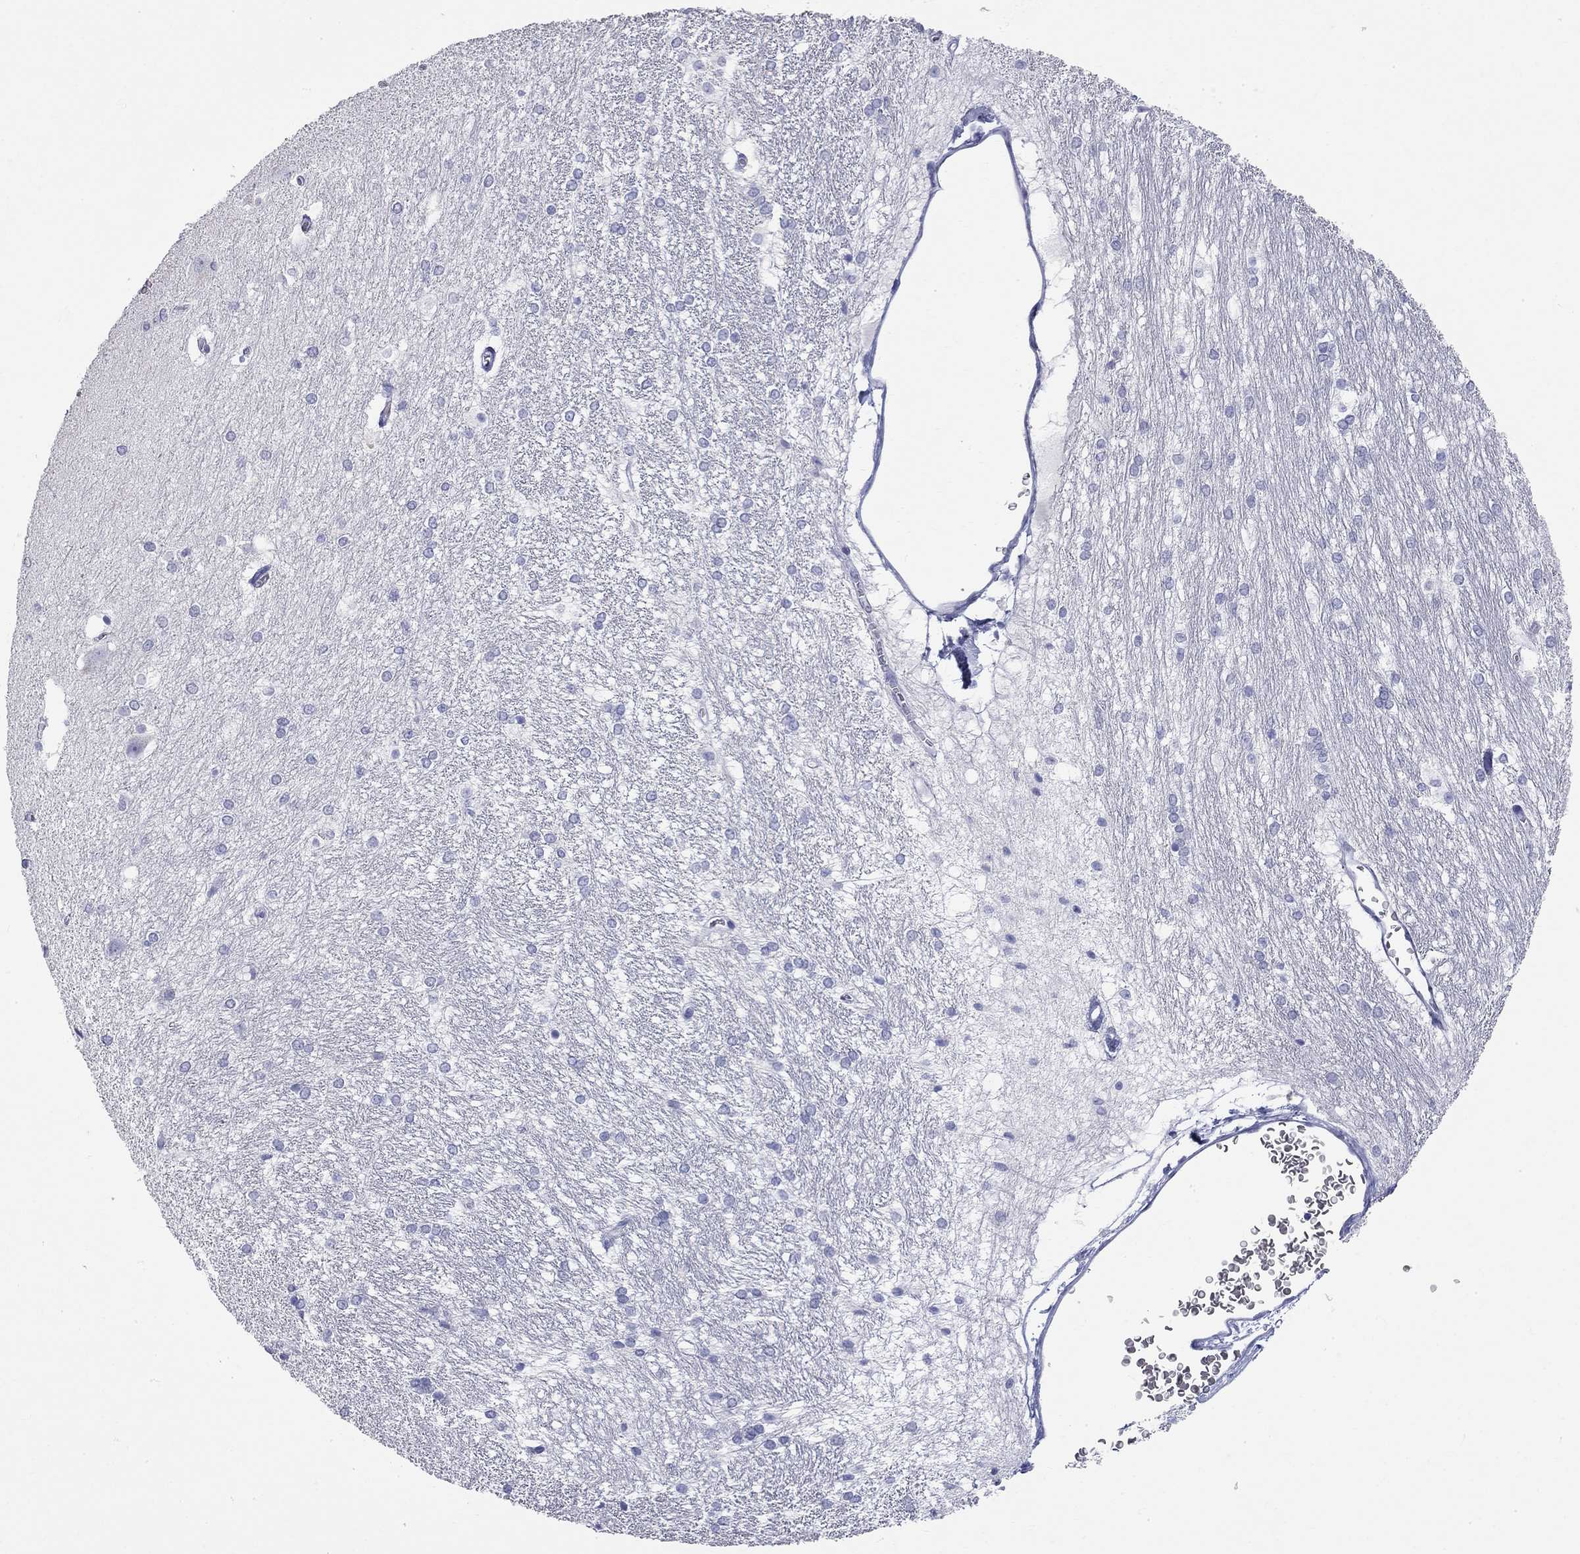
{"staining": {"intensity": "negative", "quantity": "none", "location": "none"}, "tissue": "hippocampus", "cell_type": "Glial cells", "image_type": "normal", "snomed": [{"axis": "morphology", "description": "Normal tissue, NOS"}, {"axis": "topography", "description": "Cerebral cortex"}, {"axis": "topography", "description": "Hippocampus"}], "caption": "DAB (3,3'-diaminobenzidine) immunohistochemical staining of benign human hippocampus reveals no significant staining in glial cells.", "gene": "PHOX2B", "patient": {"sex": "female", "age": 19}}